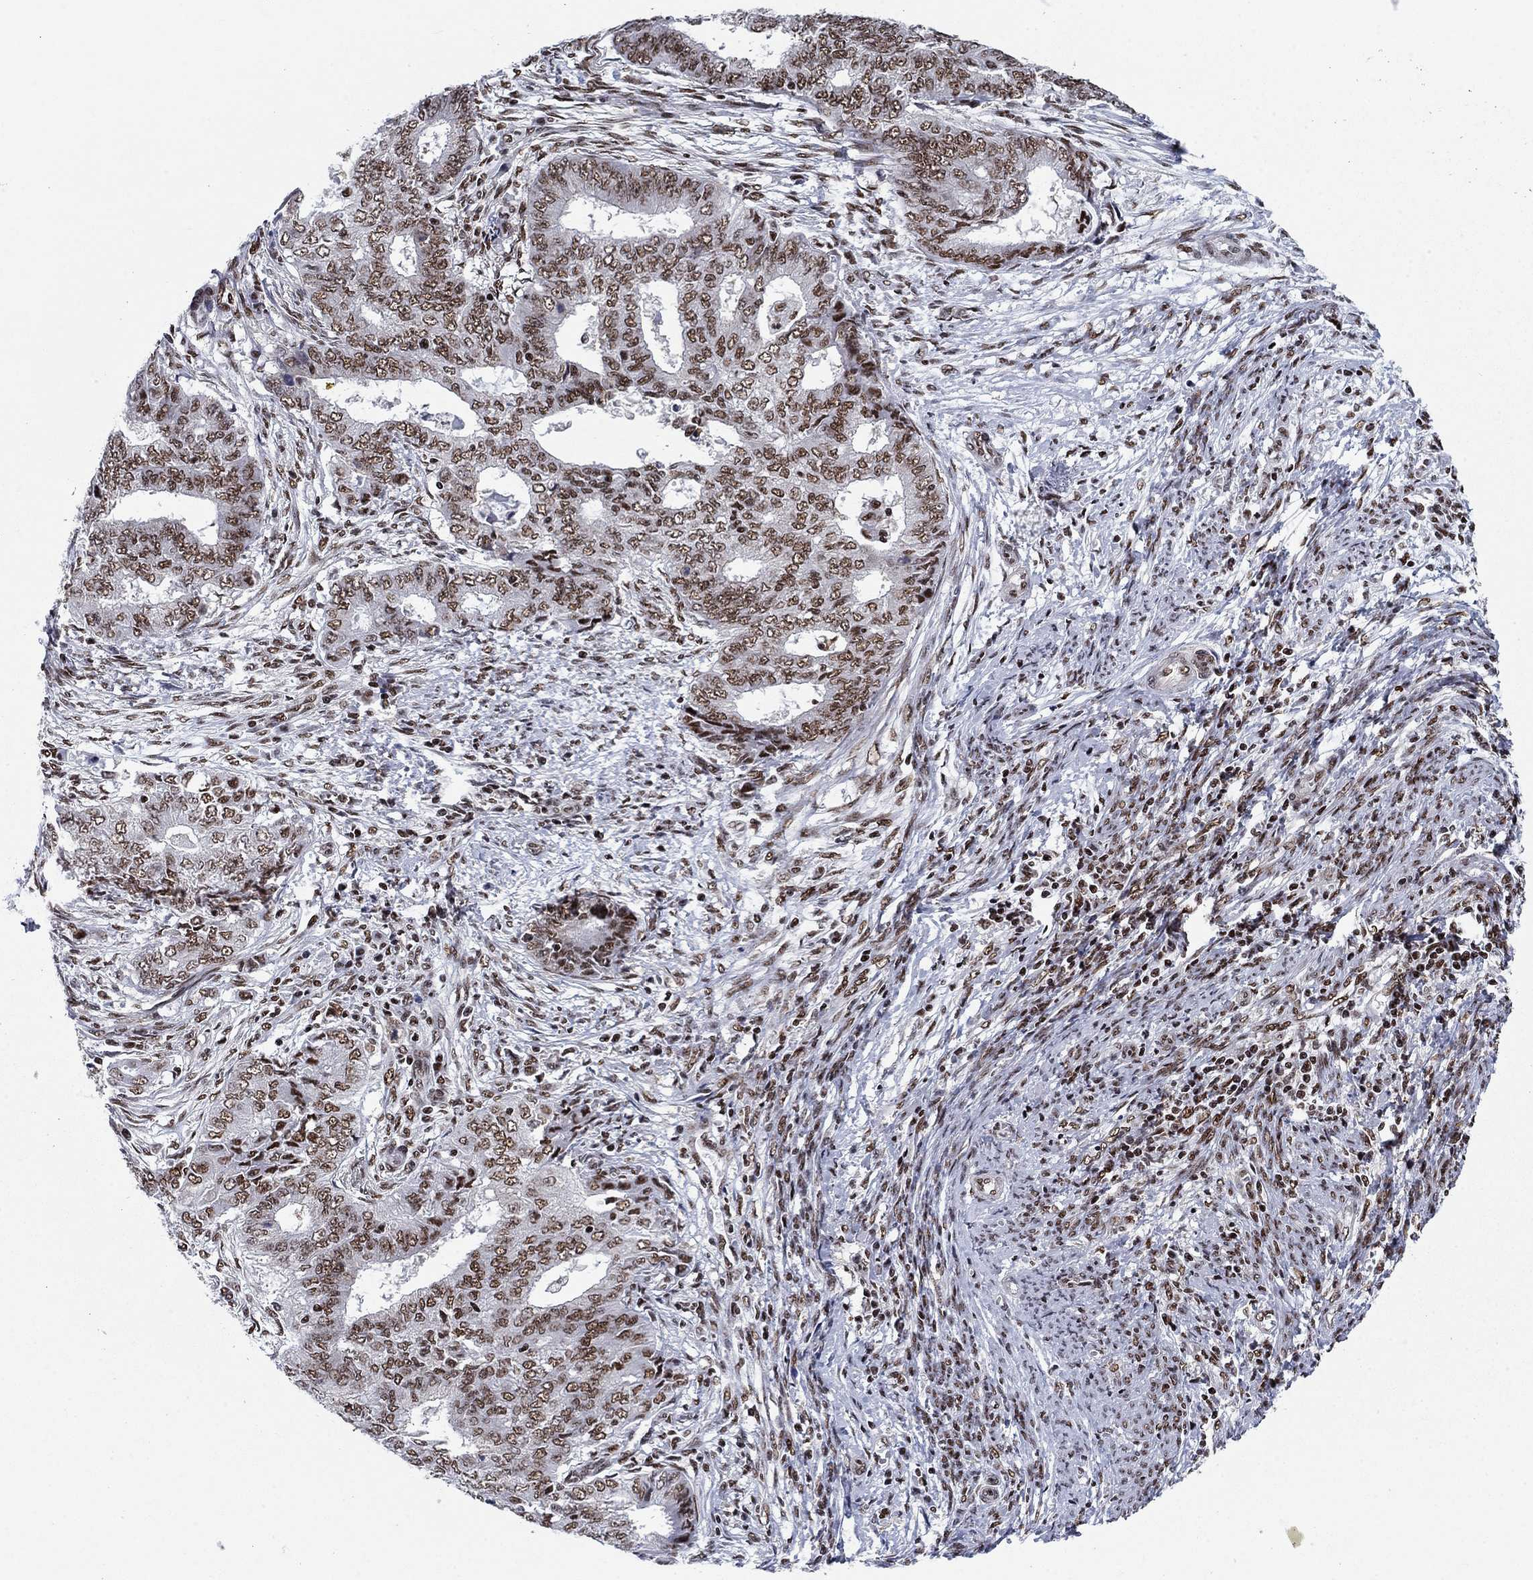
{"staining": {"intensity": "moderate", "quantity": ">75%", "location": "nuclear"}, "tissue": "endometrial cancer", "cell_type": "Tumor cells", "image_type": "cancer", "snomed": [{"axis": "morphology", "description": "Adenocarcinoma, NOS"}, {"axis": "topography", "description": "Endometrium"}], "caption": "A medium amount of moderate nuclear positivity is appreciated in approximately >75% of tumor cells in adenocarcinoma (endometrial) tissue.", "gene": "RPRD1B", "patient": {"sex": "female", "age": 62}}